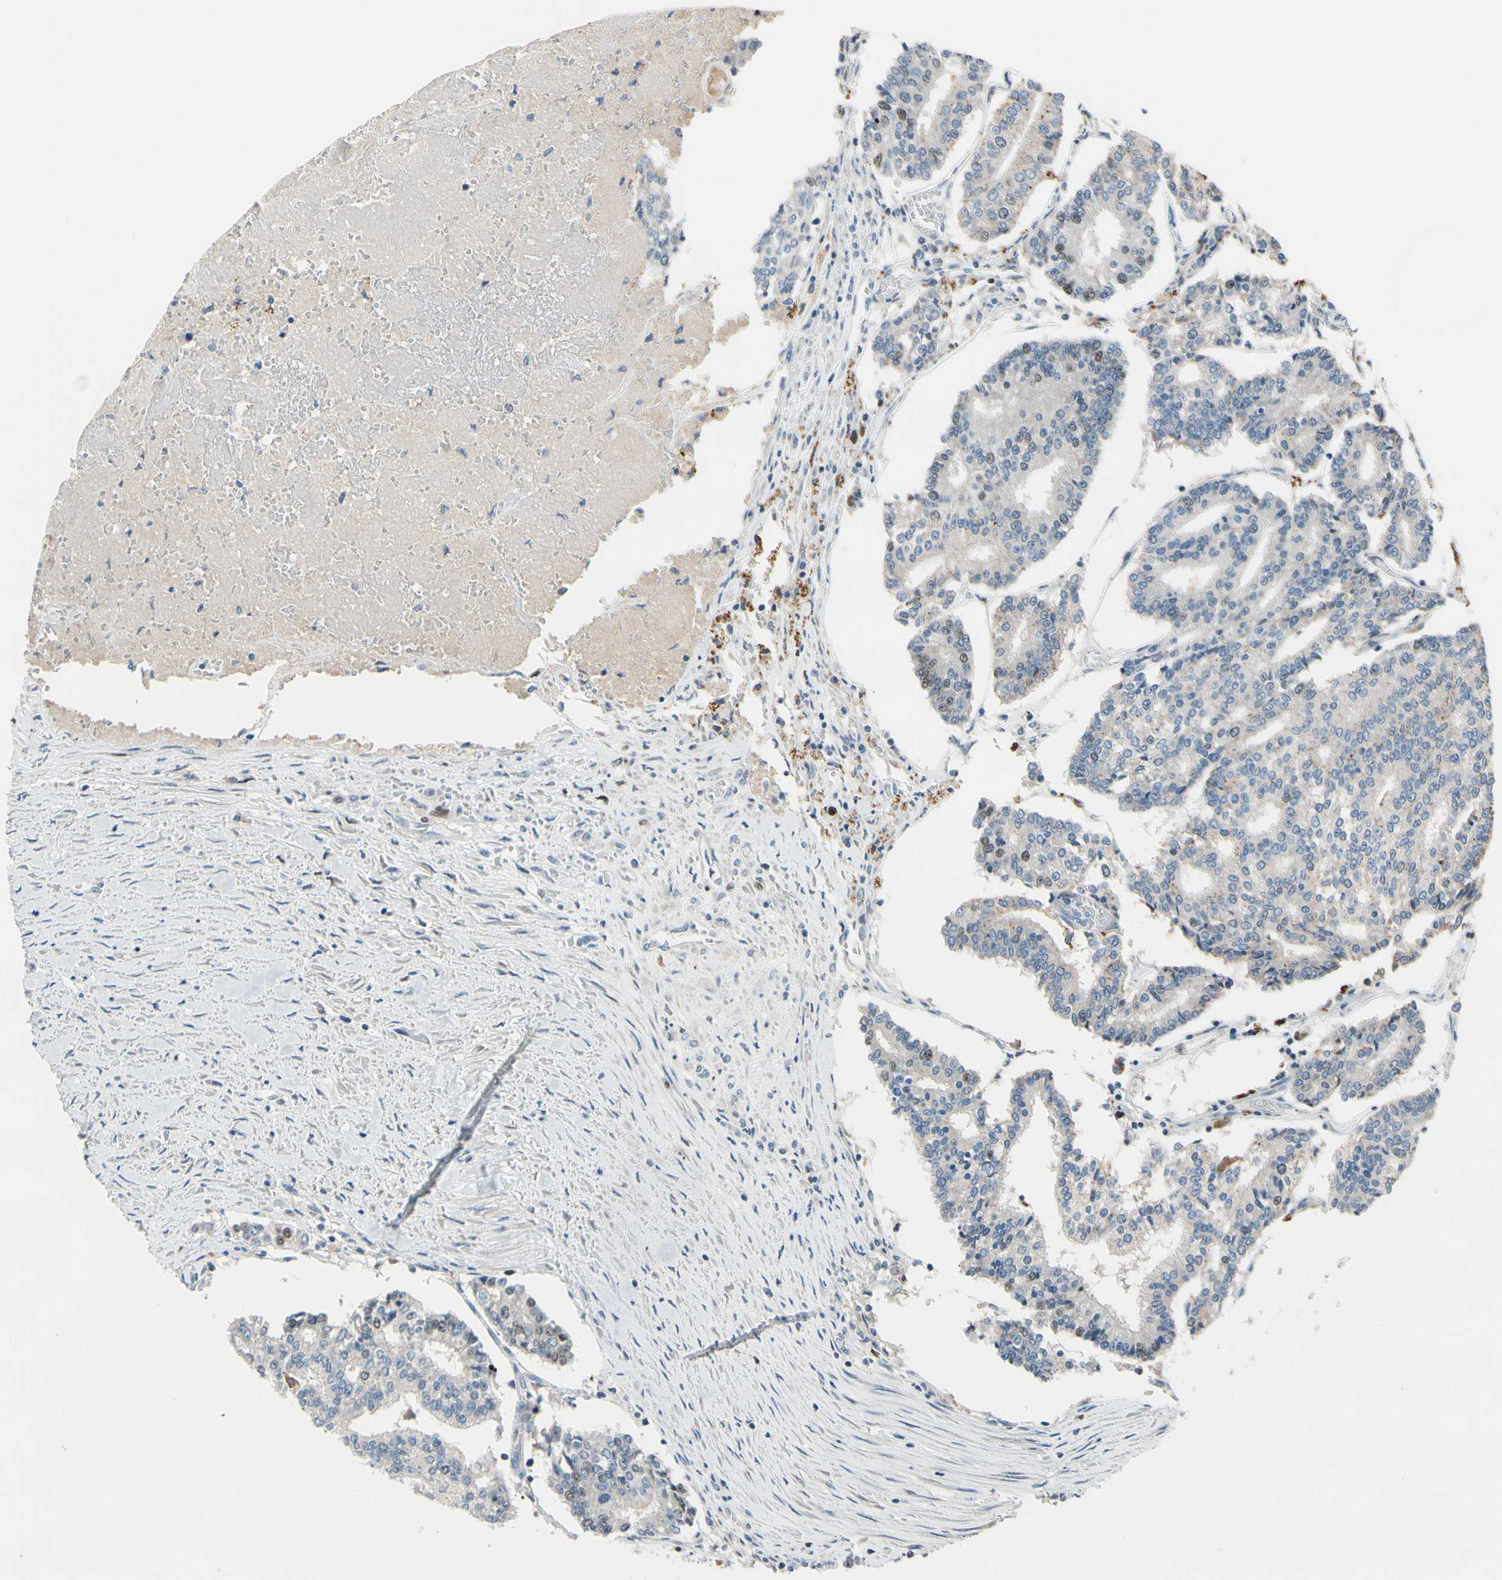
{"staining": {"intensity": "moderate", "quantity": "<25%", "location": "nuclear"}, "tissue": "prostate cancer", "cell_type": "Tumor cells", "image_type": "cancer", "snomed": [{"axis": "morphology", "description": "Adenocarcinoma, High grade"}, {"axis": "topography", "description": "Prostate"}], "caption": "A low amount of moderate nuclear expression is seen in approximately <25% of tumor cells in prostate cancer tissue. Nuclei are stained in blue.", "gene": "ZKSCAN4", "patient": {"sex": "male", "age": 55}}